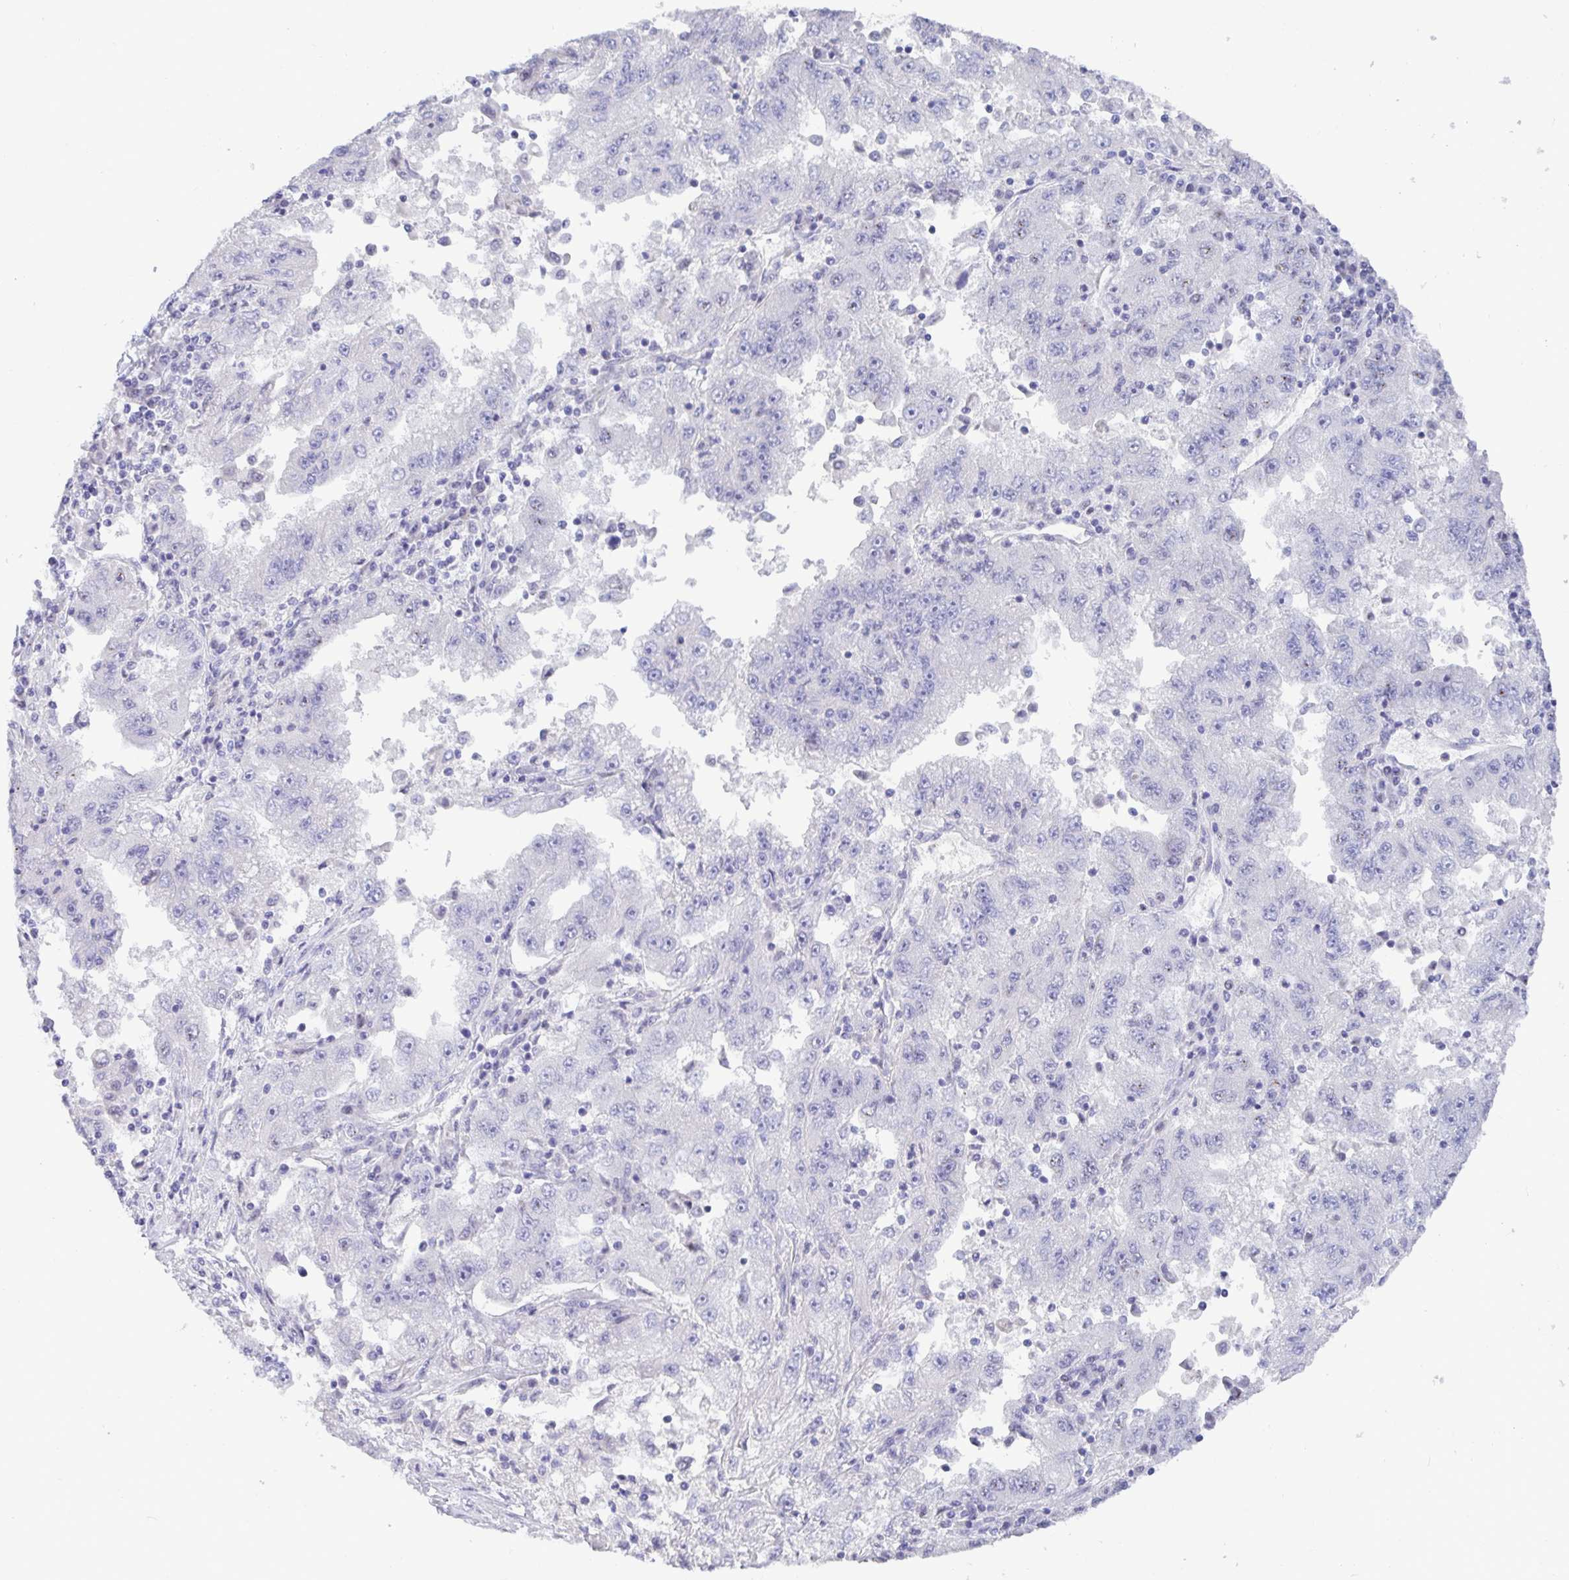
{"staining": {"intensity": "negative", "quantity": "none", "location": "none"}, "tissue": "lung cancer", "cell_type": "Tumor cells", "image_type": "cancer", "snomed": [{"axis": "morphology", "description": "Adenocarcinoma, NOS"}, {"axis": "morphology", "description": "Adenocarcinoma primary or metastatic"}, {"axis": "topography", "description": "Lung"}], "caption": "A photomicrograph of human lung adenocarcinoma is negative for staining in tumor cells.", "gene": "TMEM241", "patient": {"sex": "male", "age": 74}}